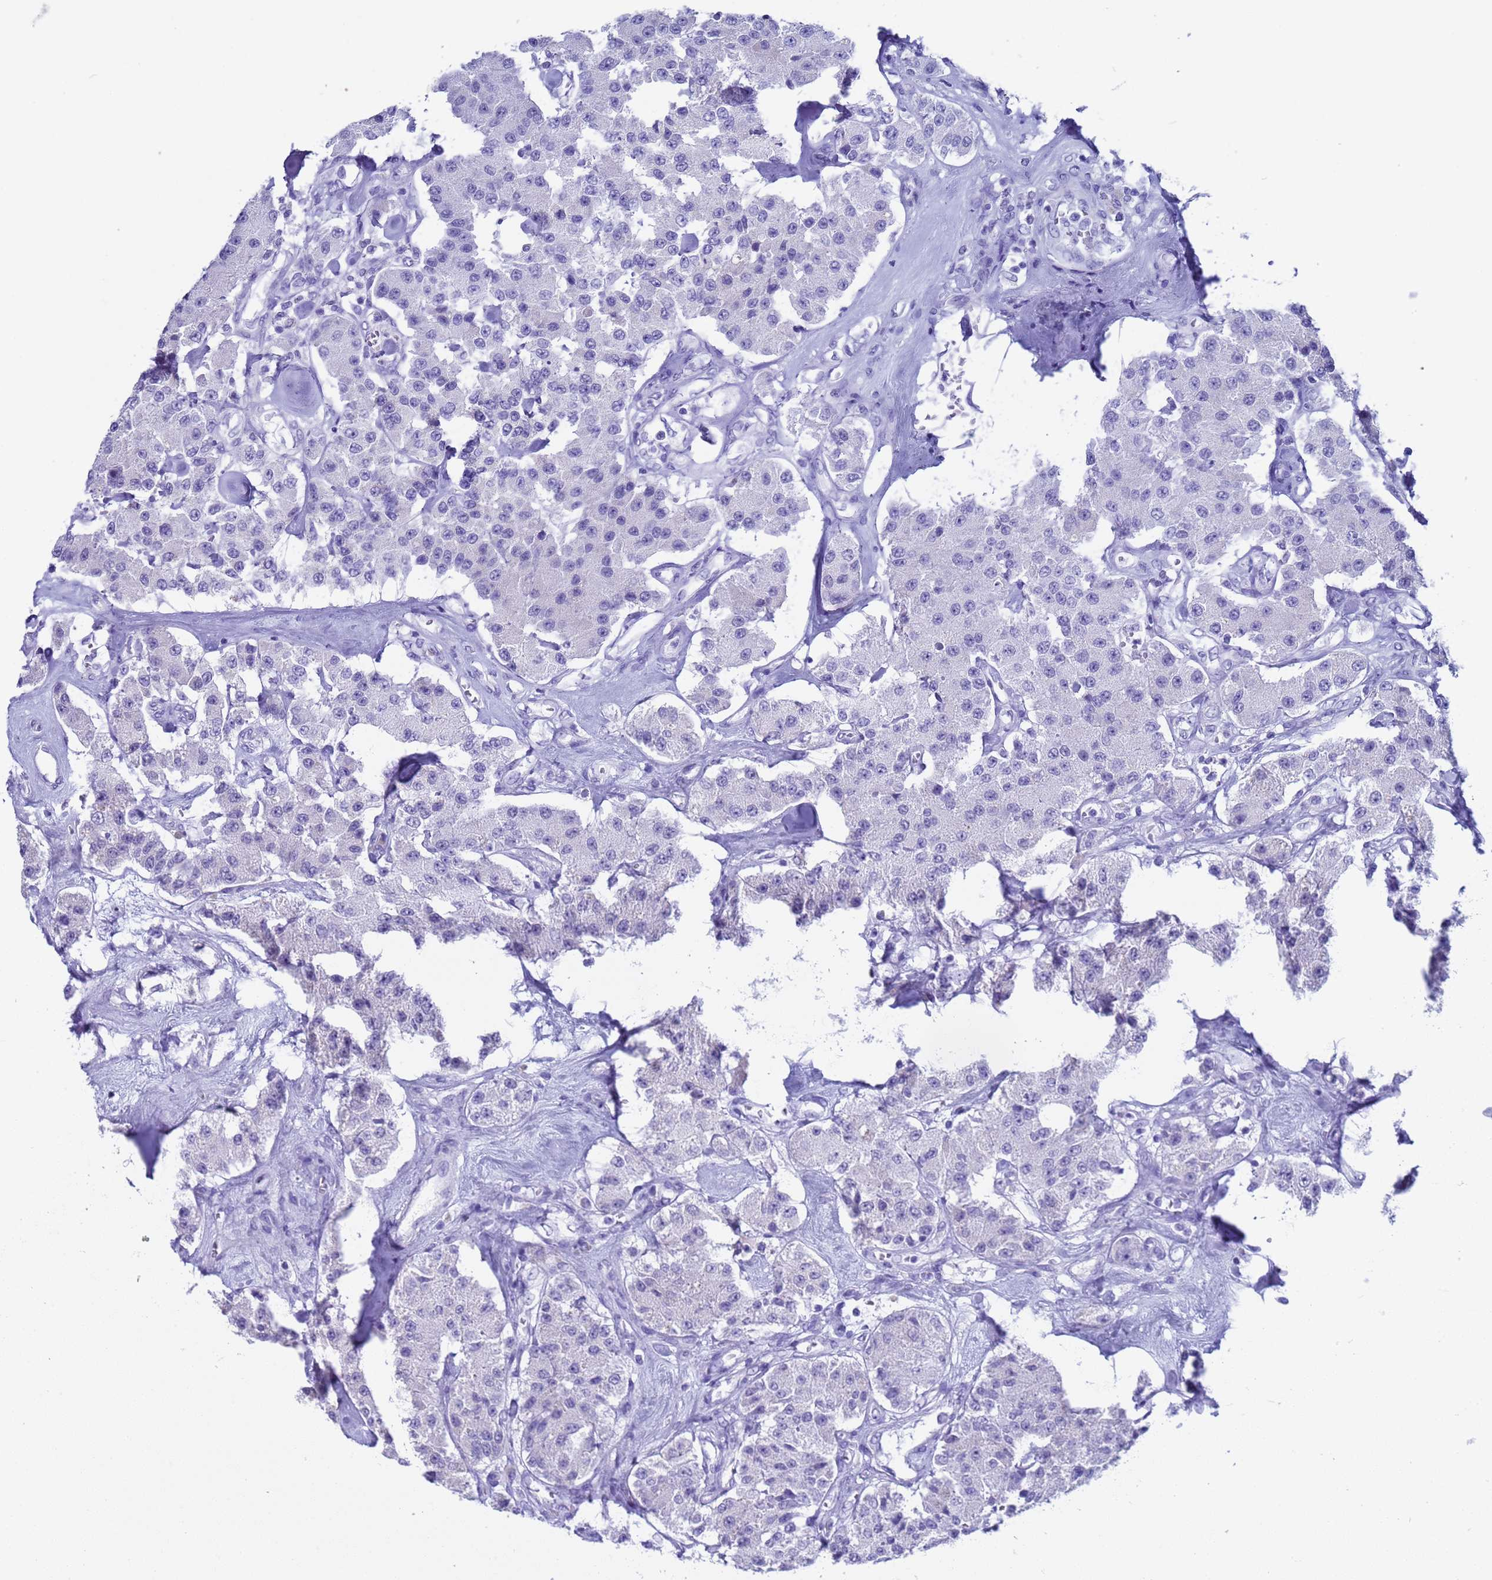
{"staining": {"intensity": "negative", "quantity": "none", "location": "none"}, "tissue": "carcinoid", "cell_type": "Tumor cells", "image_type": "cancer", "snomed": [{"axis": "morphology", "description": "Carcinoid, malignant, NOS"}, {"axis": "topography", "description": "Pancreas"}], "caption": "This micrograph is of carcinoid stained with immunohistochemistry to label a protein in brown with the nuclei are counter-stained blue. There is no positivity in tumor cells. (Immunohistochemistry, brightfield microscopy, high magnification).", "gene": "CKM", "patient": {"sex": "male", "age": 41}}